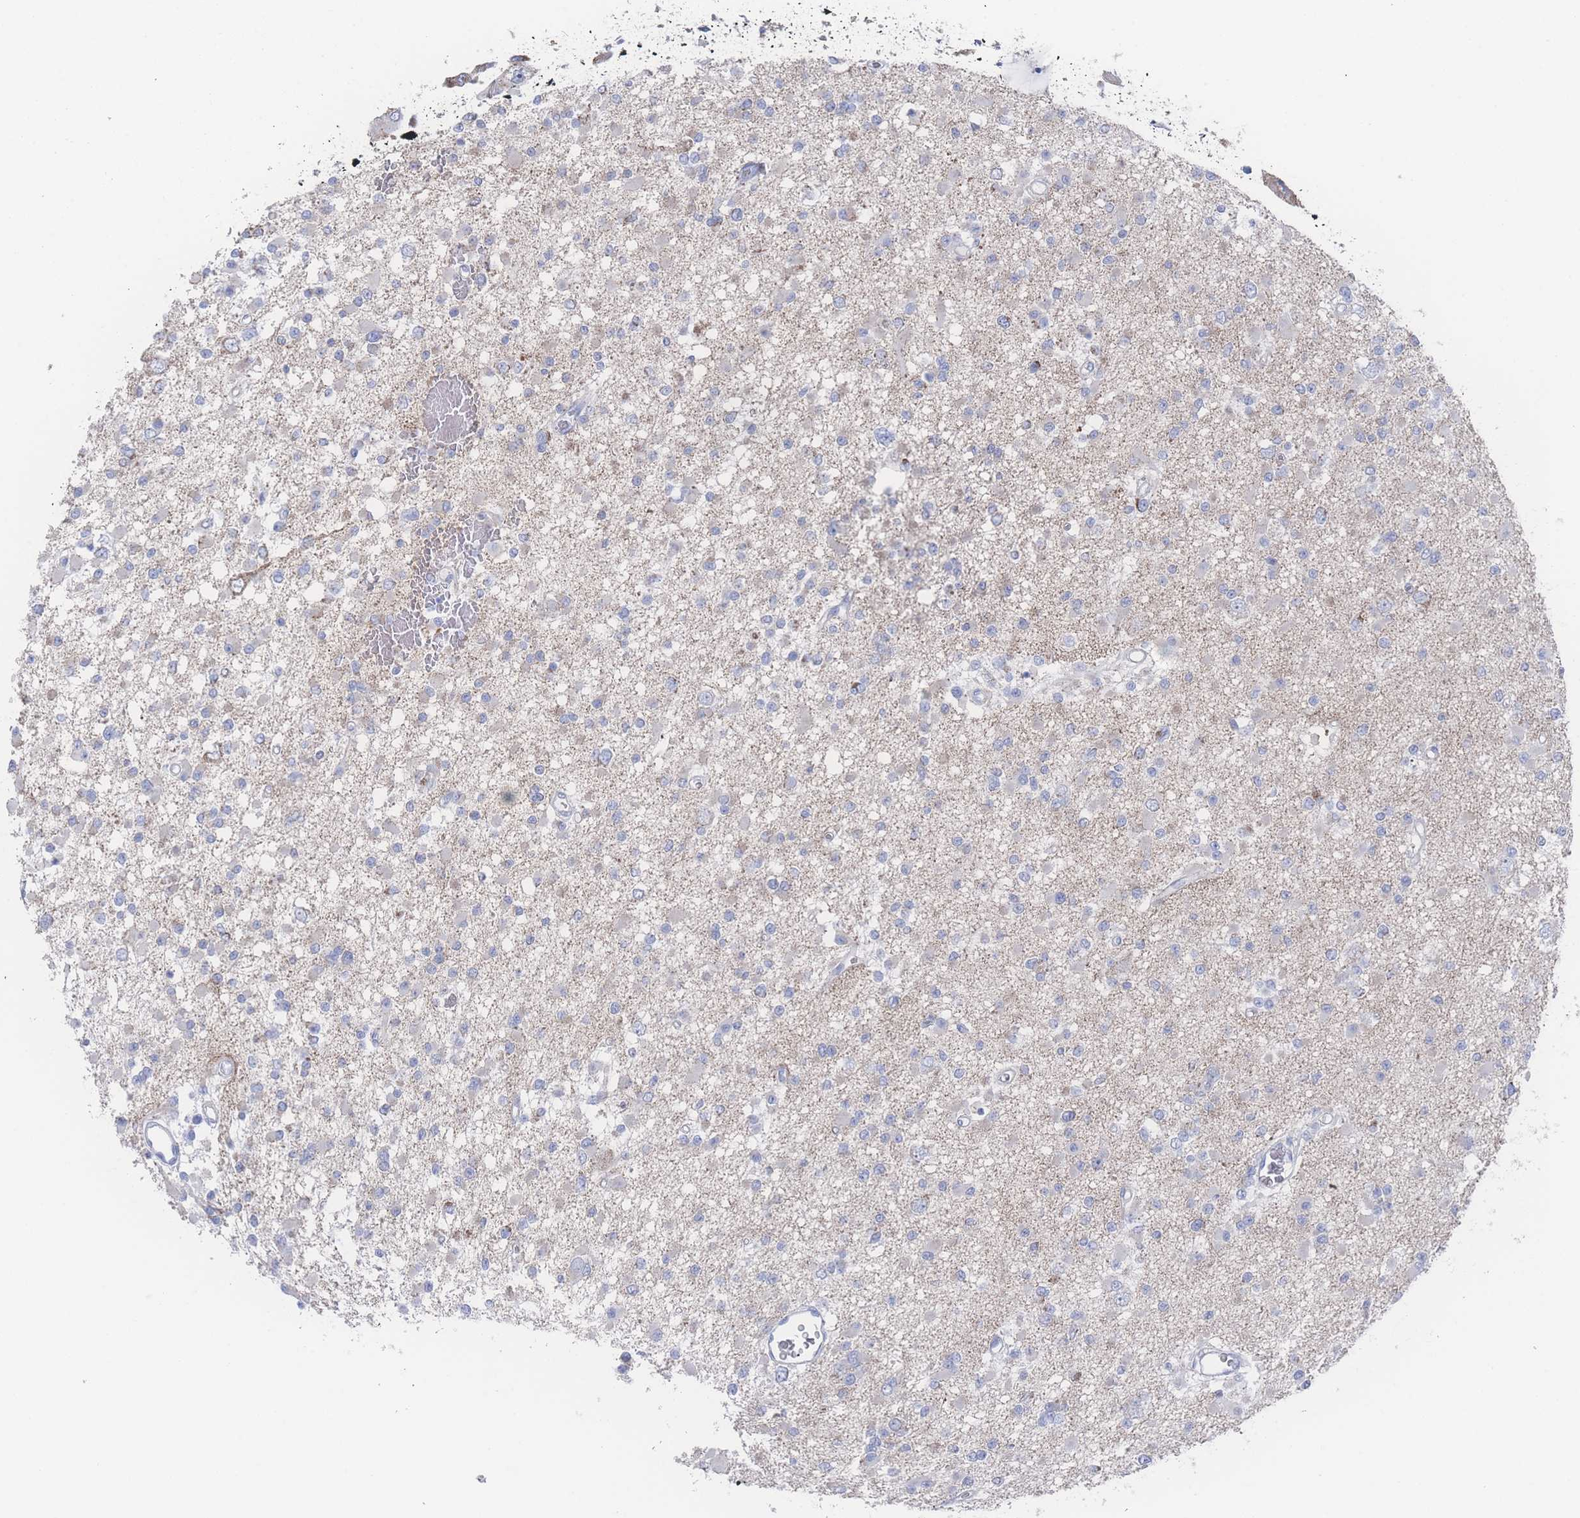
{"staining": {"intensity": "negative", "quantity": "none", "location": "none"}, "tissue": "glioma", "cell_type": "Tumor cells", "image_type": "cancer", "snomed": [{"axis": "morphology", "description": "Glioma, malignant, Low grade"}, {"axis": "topography", "description": "Brain"}], "caption": "DAB (3,3'-diaminobenzidine) immunohistochemical staining of human glioma demonstrates no significant positivity in tumor cells.", "gene": "SNPH", "patient": {"sex": "female", "age": 22}}